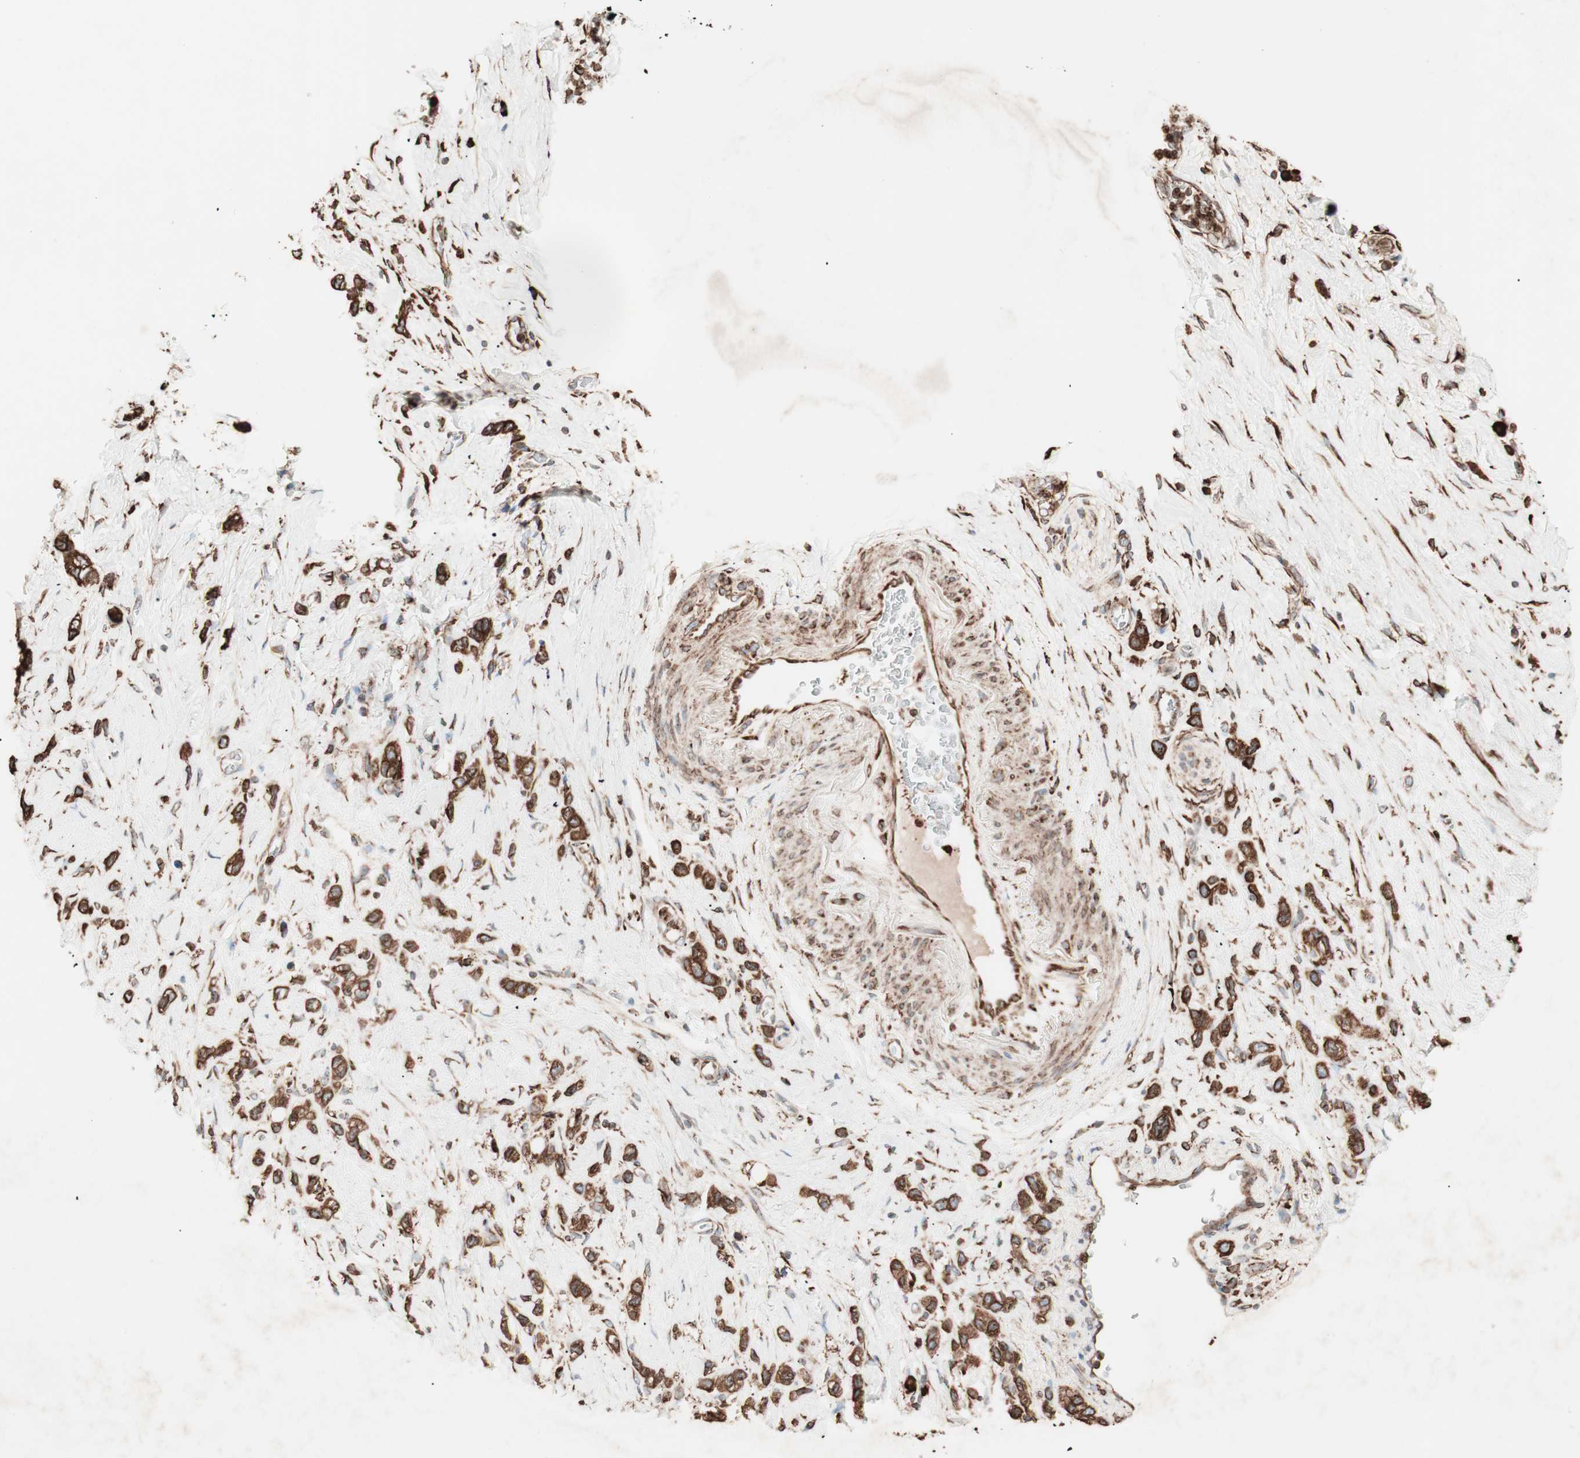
{"staining": {"intensity": "strong", "quantity": ">75%", "location": "cytoplasmic/membranous"}, "tissue": "stomach cancer", "cell_type": "Tumor cells", "image_type": "cancer", "snomed": [{"axis": "morphology", "description": "Normal tissue, NOS"}, {"axis": "morphology", "description": "Adenocarcinoma, NOS"}, {"axis": "morphology", "description": "Adenocarcinoma, High grade"}, {"axis": "topography", "description": "Stomach, upper"}, {"axis": "topography", "description": "Stomach"}], "caption": "Immunohistochemistry histopathology image of human stomach cancer stained for a protein (brown), which displays high levels of strong cytoplasmic/membranous positivity in about >75% of tumor cells.", "gene": "VEGFA", "patient": {"sex": "female", "age": 65}}